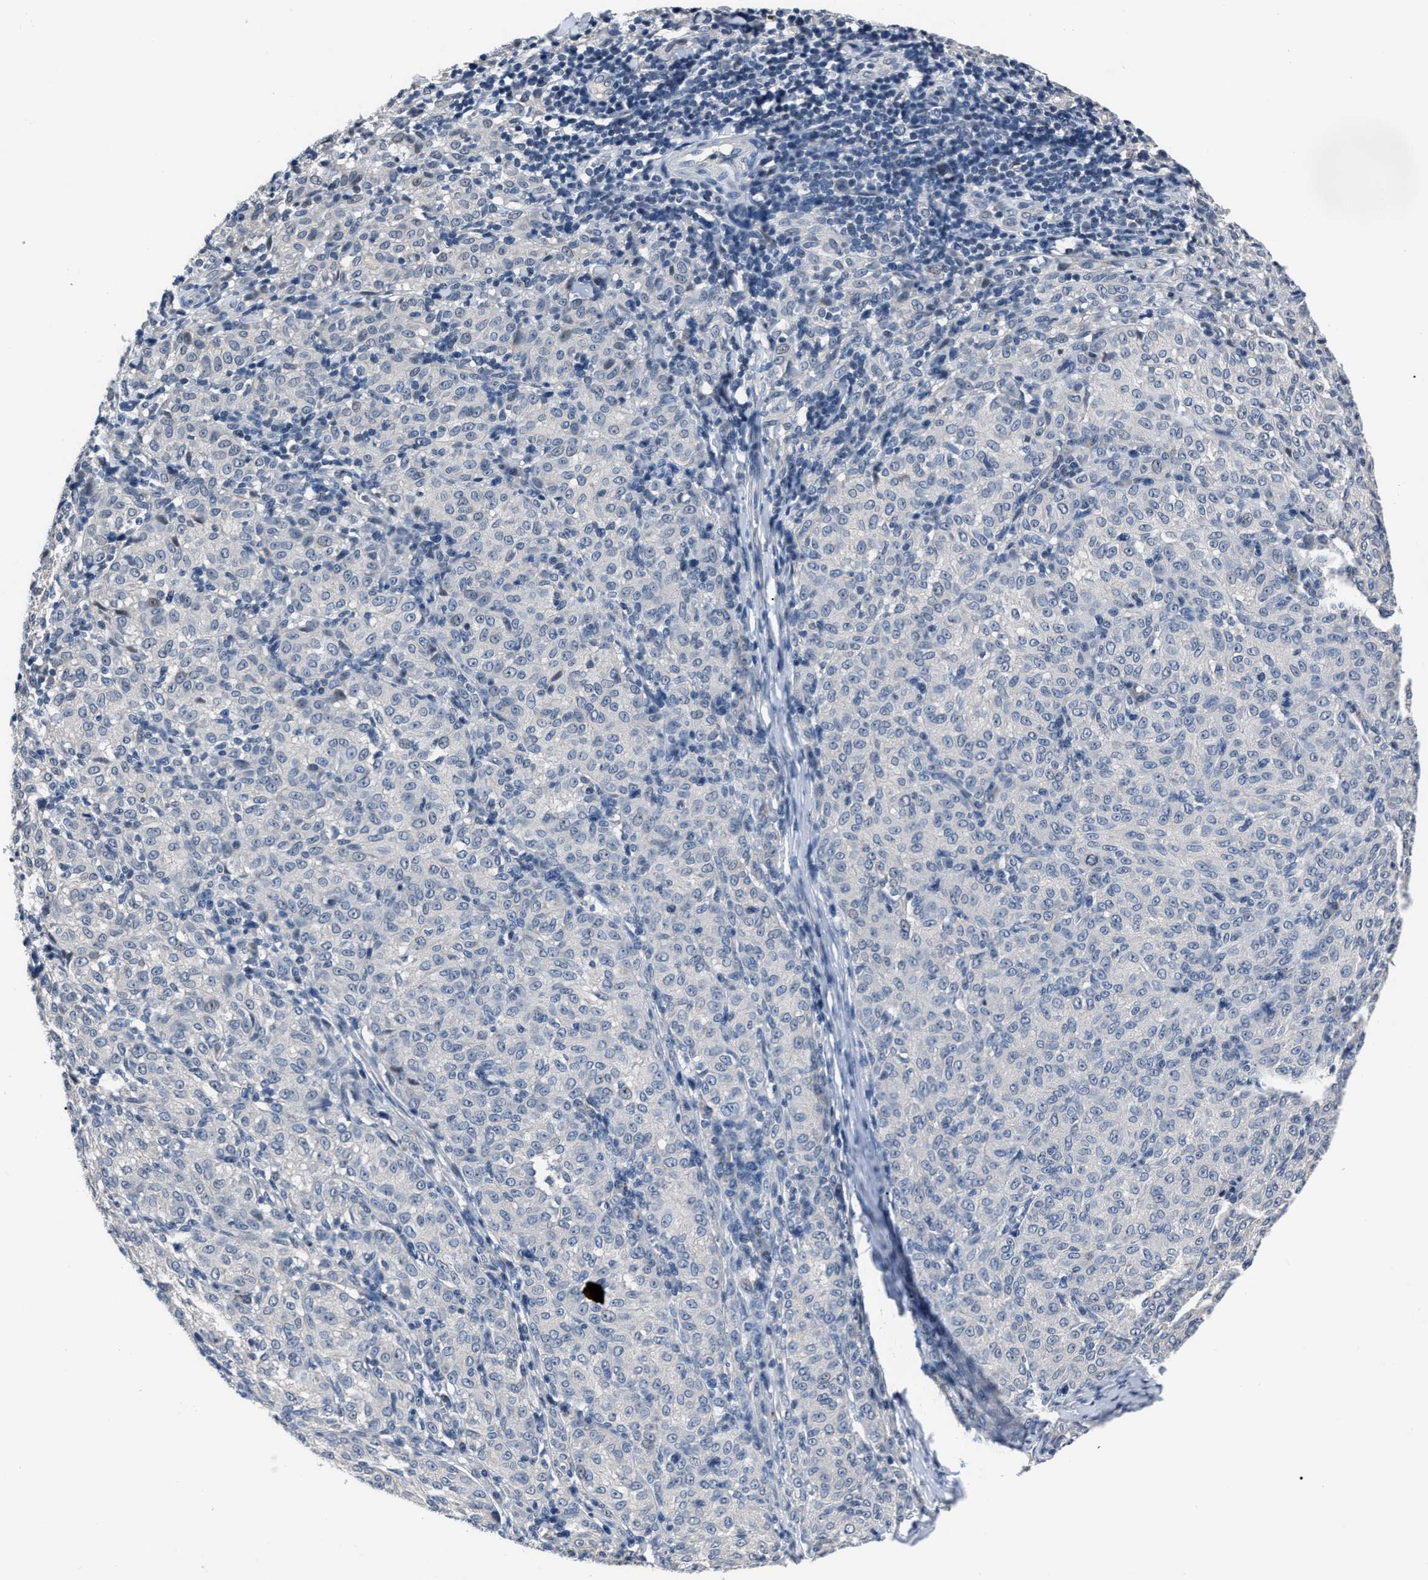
{"staining": {"intensity": "negative", "quantity": "none", "location": "none"}, "tissue": "melanoma", "cell_type": "Tumor cells", "image_type": "cancer", "snomed": [{"axis": "morphology", "description": "Malignant melanoma, NOS"}, {"axis": "topography", "description": "Skin"}], "caption": "Melanoma was stained to show a protein in brown. There is no significant expression in tumor cells.", "gene": "LRWD1", "patient": {"sex": "female", "age": 72}}